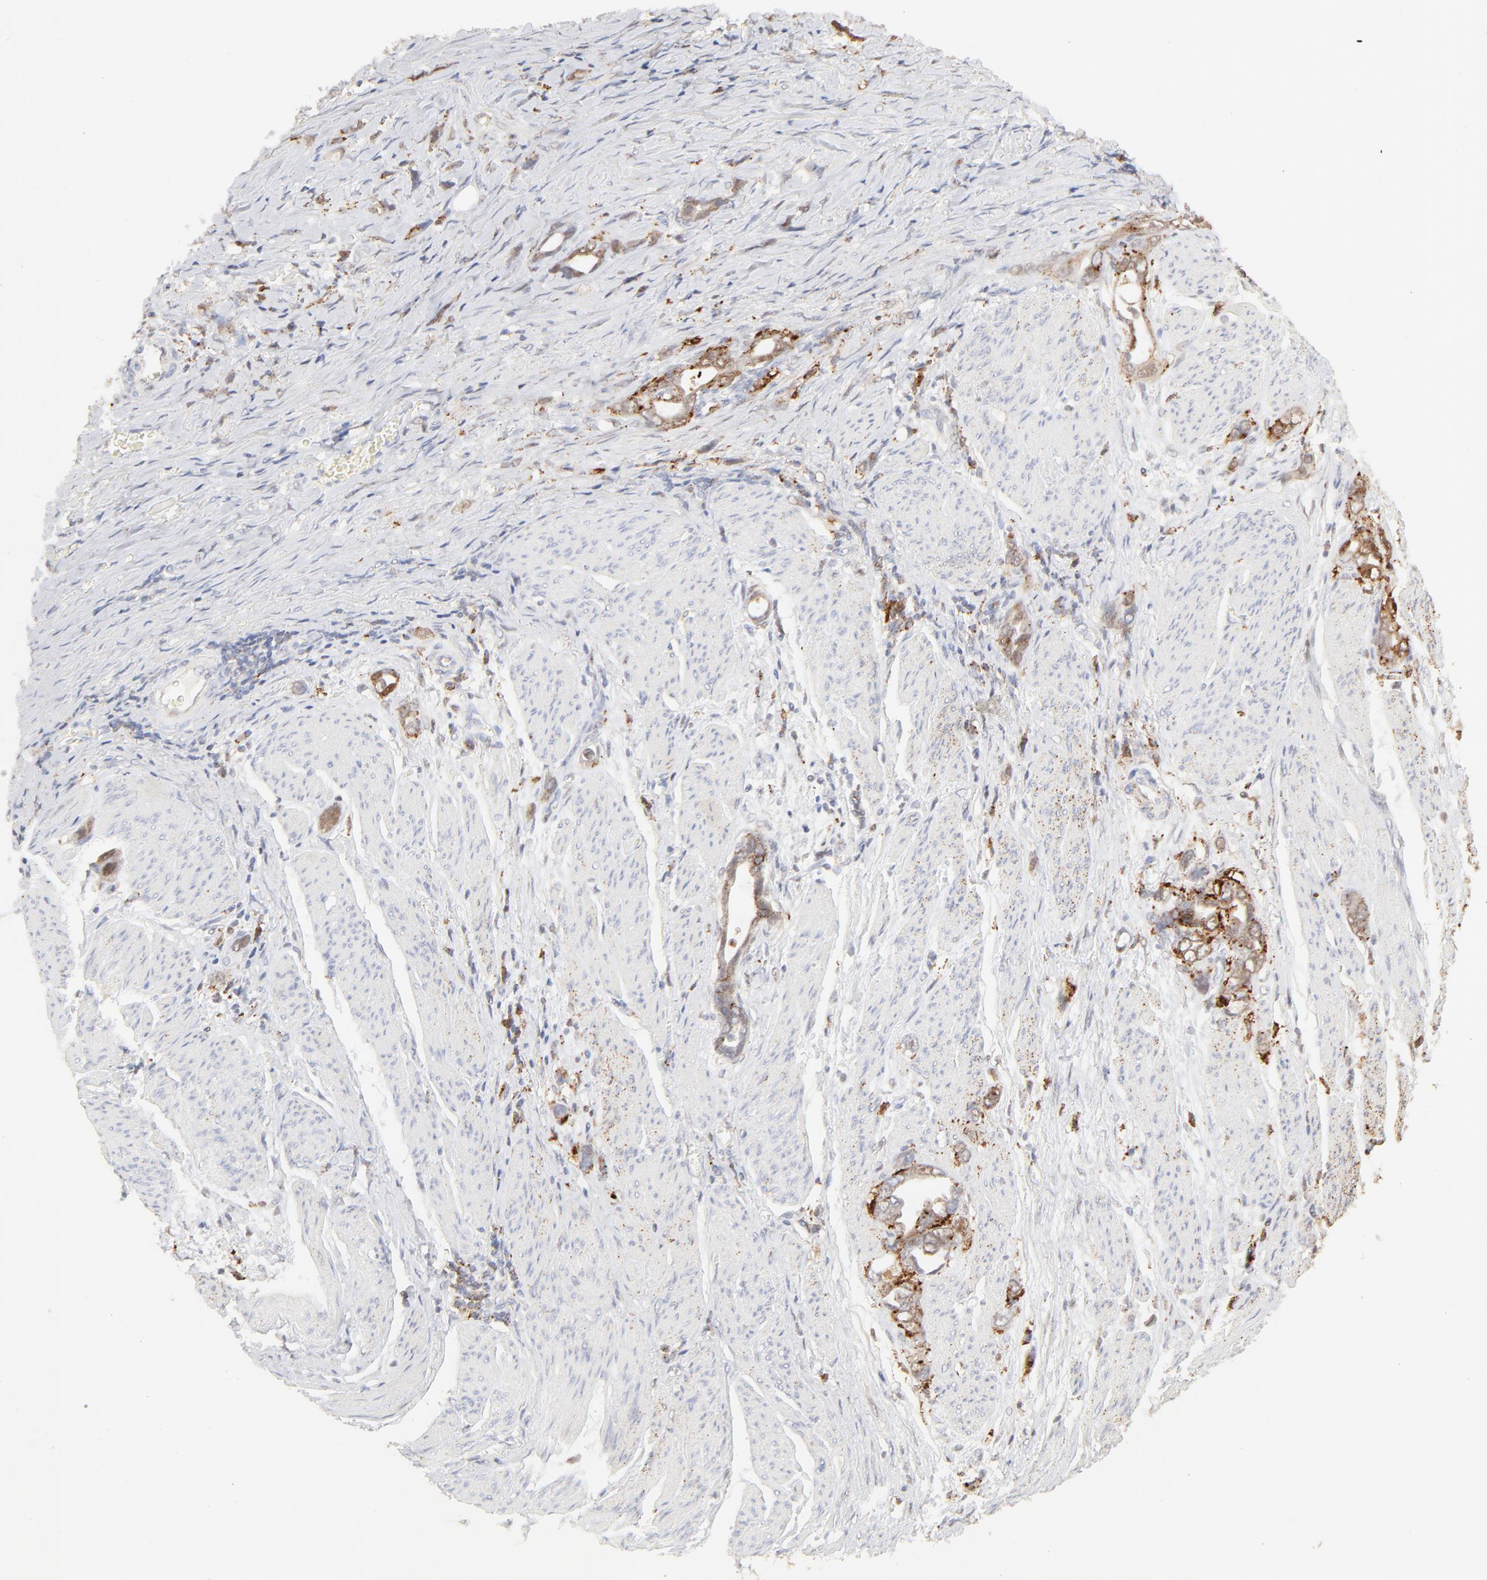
{"staining": {"intensity": "strong", "quantity": ">75%", "location": "cytoplasmic/membranous"}, "tissue": "stomach cancer", "cell_type": "Tumor cells", "image_type": "cancer", "snomed": [{"axis": "morphology", "description": "Adenocarcinoma, NOS"}, {"axis": "topography", "description": "Stomach"}], "caption": "This image demonstrates stomach cancer stained with immunohistochemistry (IHC) to label a protein in brown. The cytoplasmic/membranous of tumor cells show strong positivity for the protein. Nuclei are counter-stained blue.", "gene": "CDK6", "patient": {"sex": "male", "age": 78}}